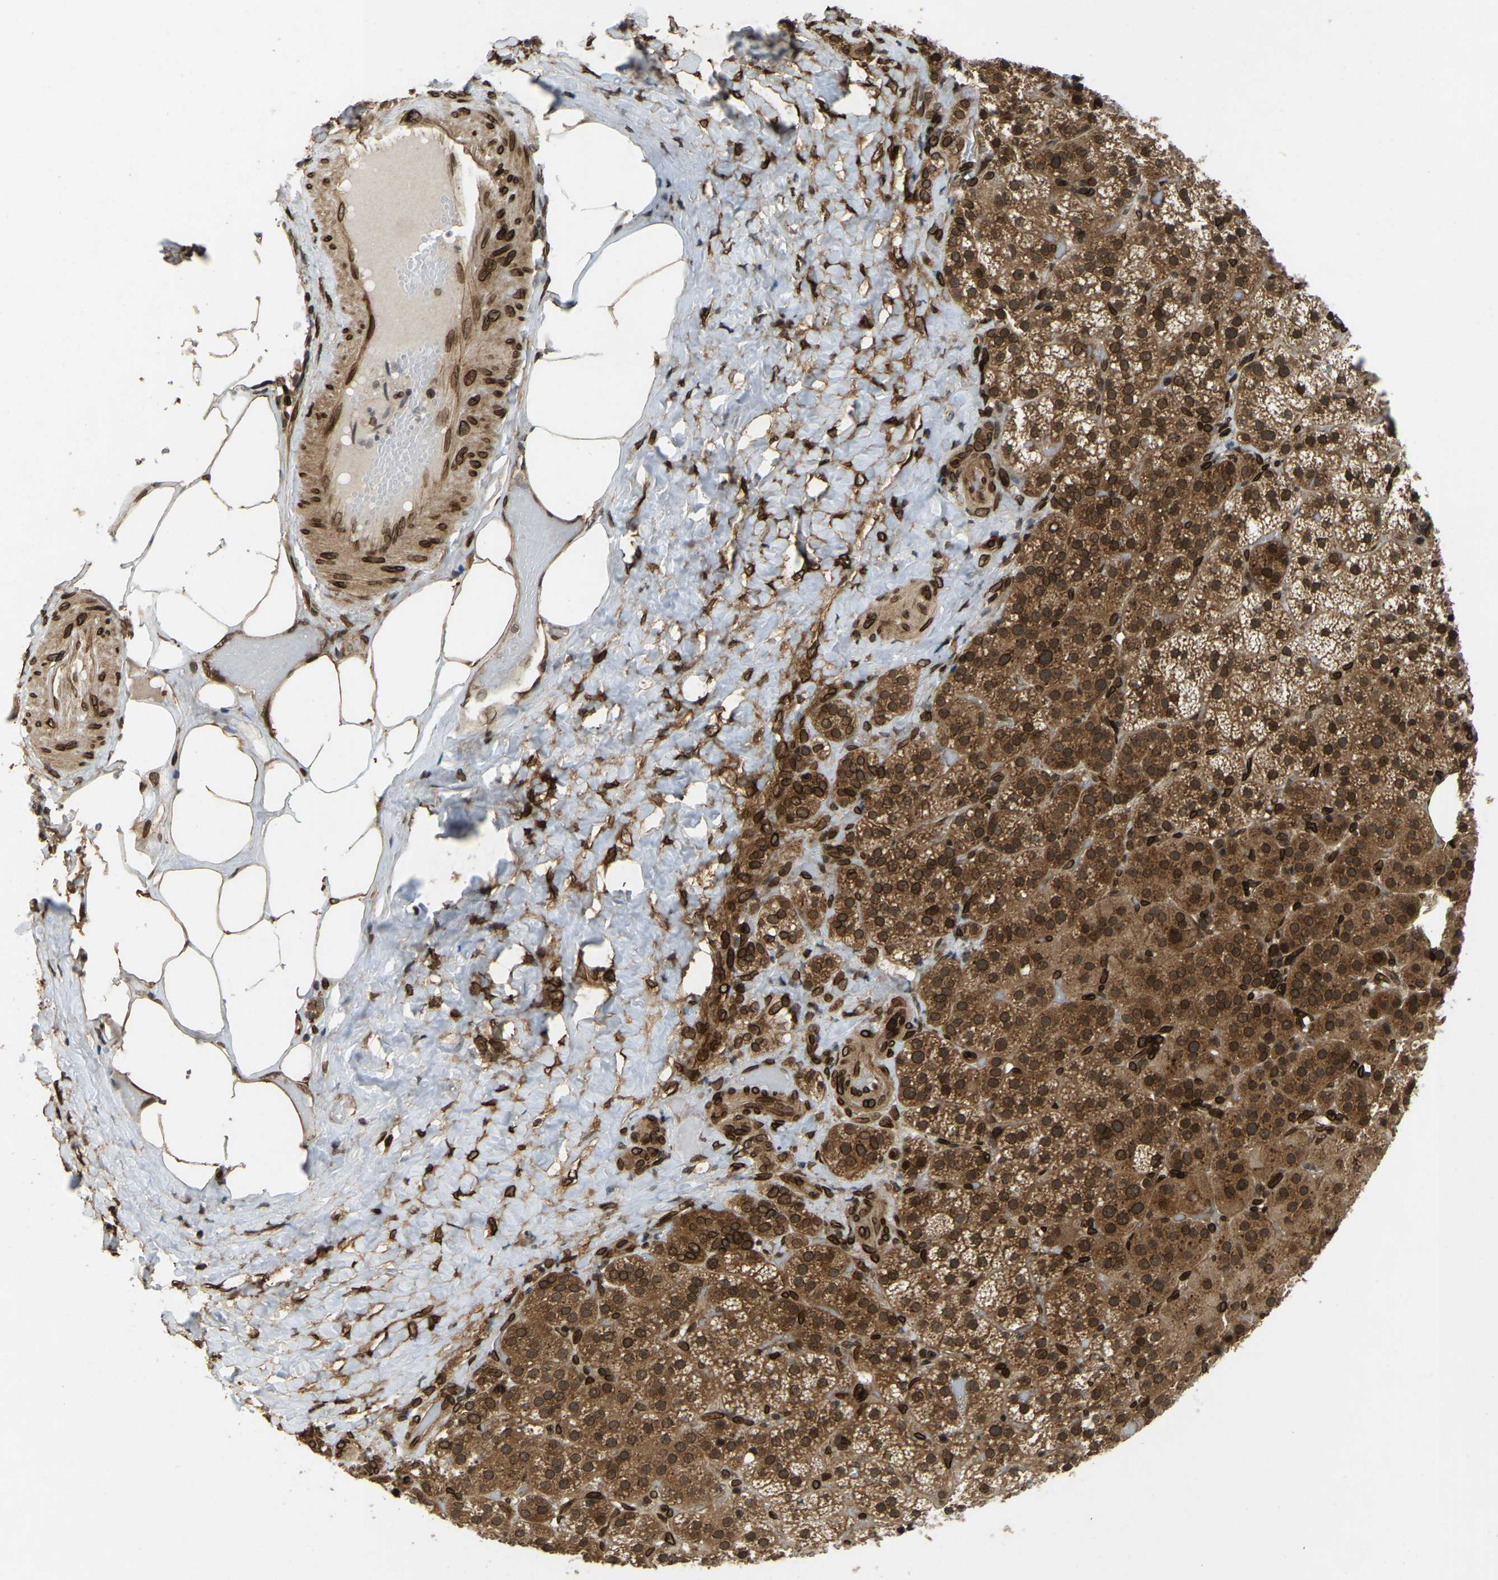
{"staining": {"intensity": "strong", "quantity": ">75%", "location": "cytoplasmic/membranous,nuclear"}, "tissue": "adrenal gland", "cell_type": "Glandular cells", "image_type": "normal", "snomed": [{"axis": "morphology", "description": "Normal tissue, NOS"}, {"axis": "topography", "description": "Adrenal gland"}], "caption": "Normal adrenal gland exhibits strong cytoplasmic/membranous,nuclear staining in about >75% of glandular cells, visualized by immunohistochemistry.", "gene": "SYNE1", "patient": {"sex": "female", "age": 59}}